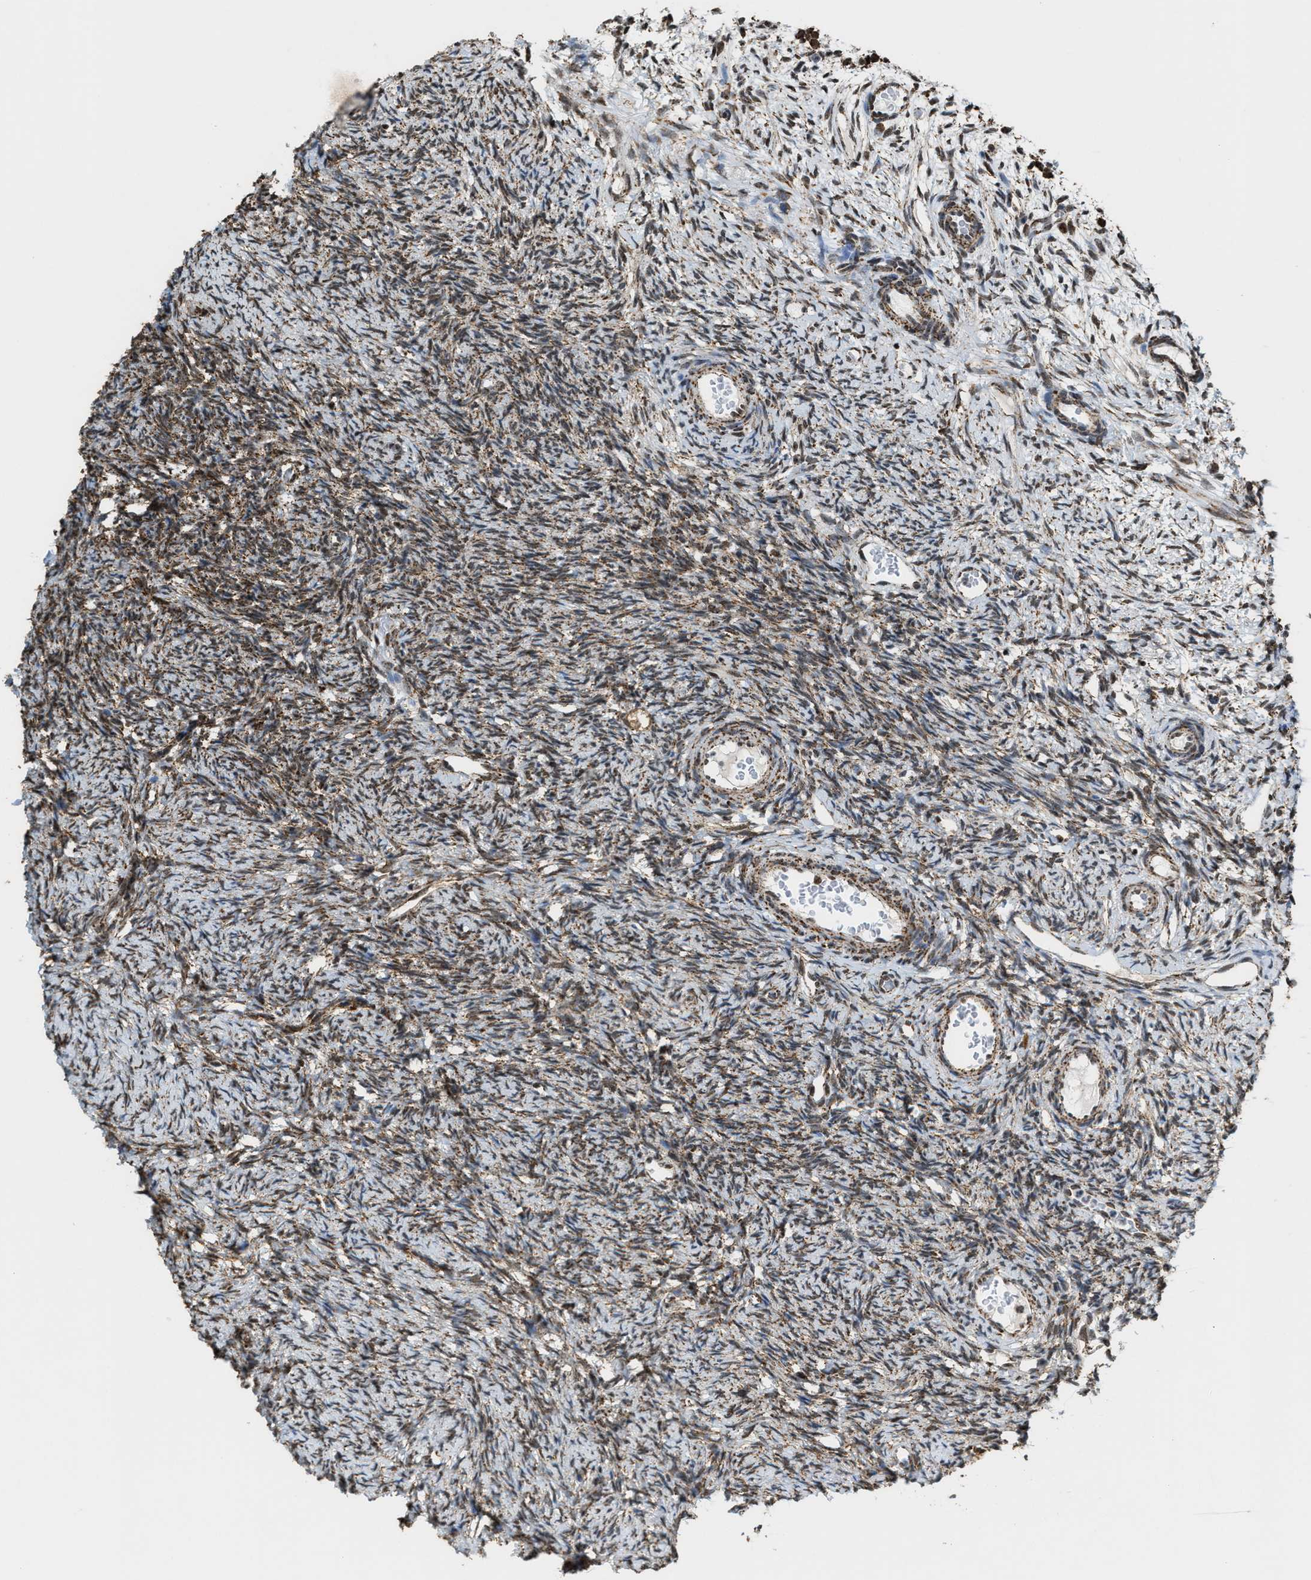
{"staining": {"intensity": "moderate", "quantity": ">75%", "location": "cytoplasmic/membranous"}, "tissue": "ovary", "cell_type": "Ovarian stroma cells", "image_type": "normal", "snomed": [{"axis": "morphology", "description": "Normal tissue, NOS"}, {"axis": "topography", "description": "Ovary"}], "caption": "Human ovary stained for a protein (brown) shows moderate cytoplasmic/membranous positive staining in approximately >75% of ovarian stroma cells.", "gene": "HIBADH", "patient": {"sex": "female", "age": 33}}